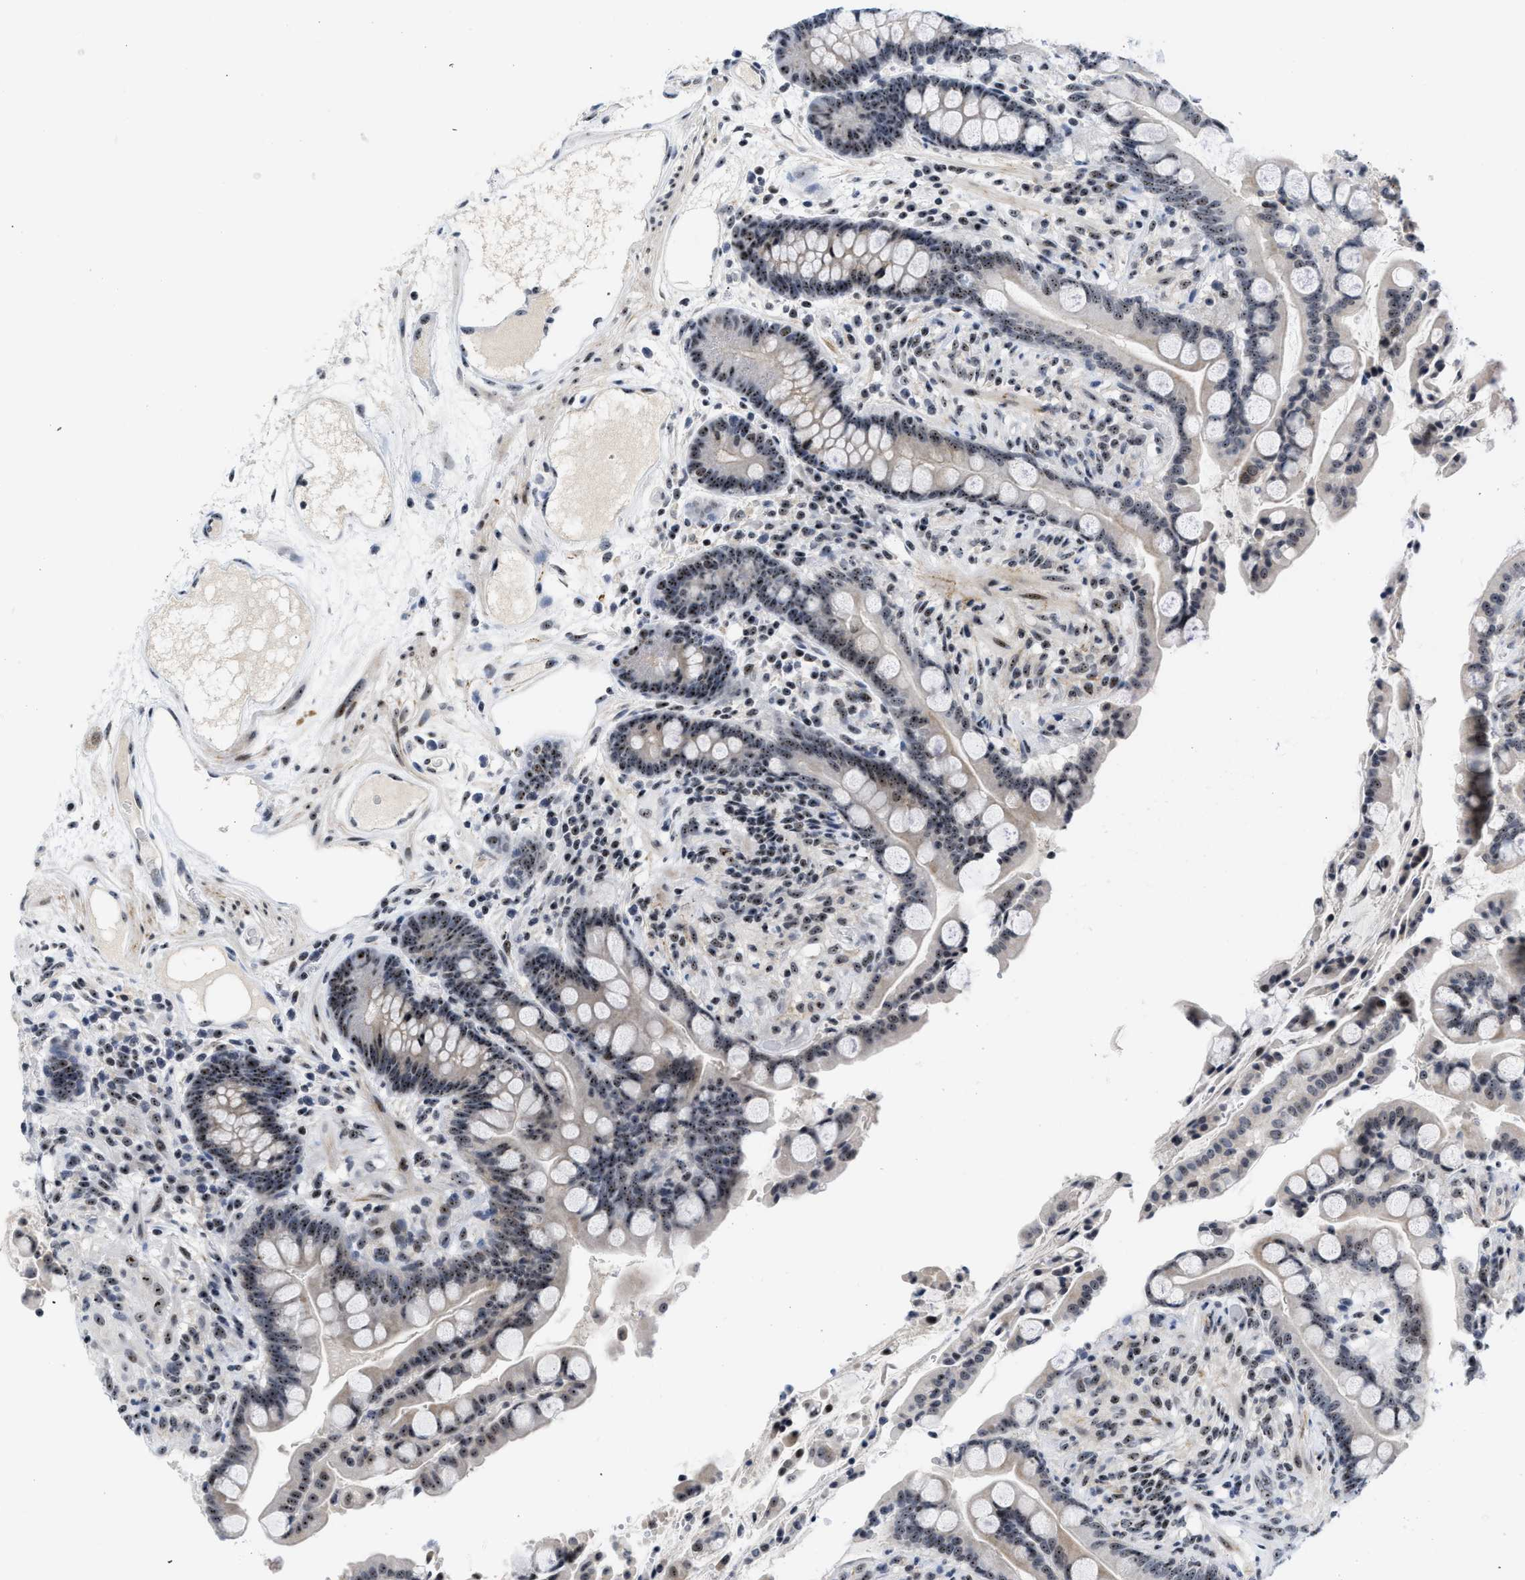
{"staining": {"intensity": "moderate", "quantity": ">75%", "location": "nuclear"}, "tissue": "colon", "cell_type": "Endothelial cells", "image_type": "normal", "snomed": [{"axis": "morphology", "description": "Normal tissue, NOS"}, {"axis": "topography", "description": "Colon"}], "caption": "Immunohistochemical staining of unremarkable human colon displays moderate nuclear protein positivity in about >75% of endothelial cells. The protein is shown in brown color, while the nuclei are stained blue.", "gene": "NOP58", "patient": {"sex": "male", "age": 73}}